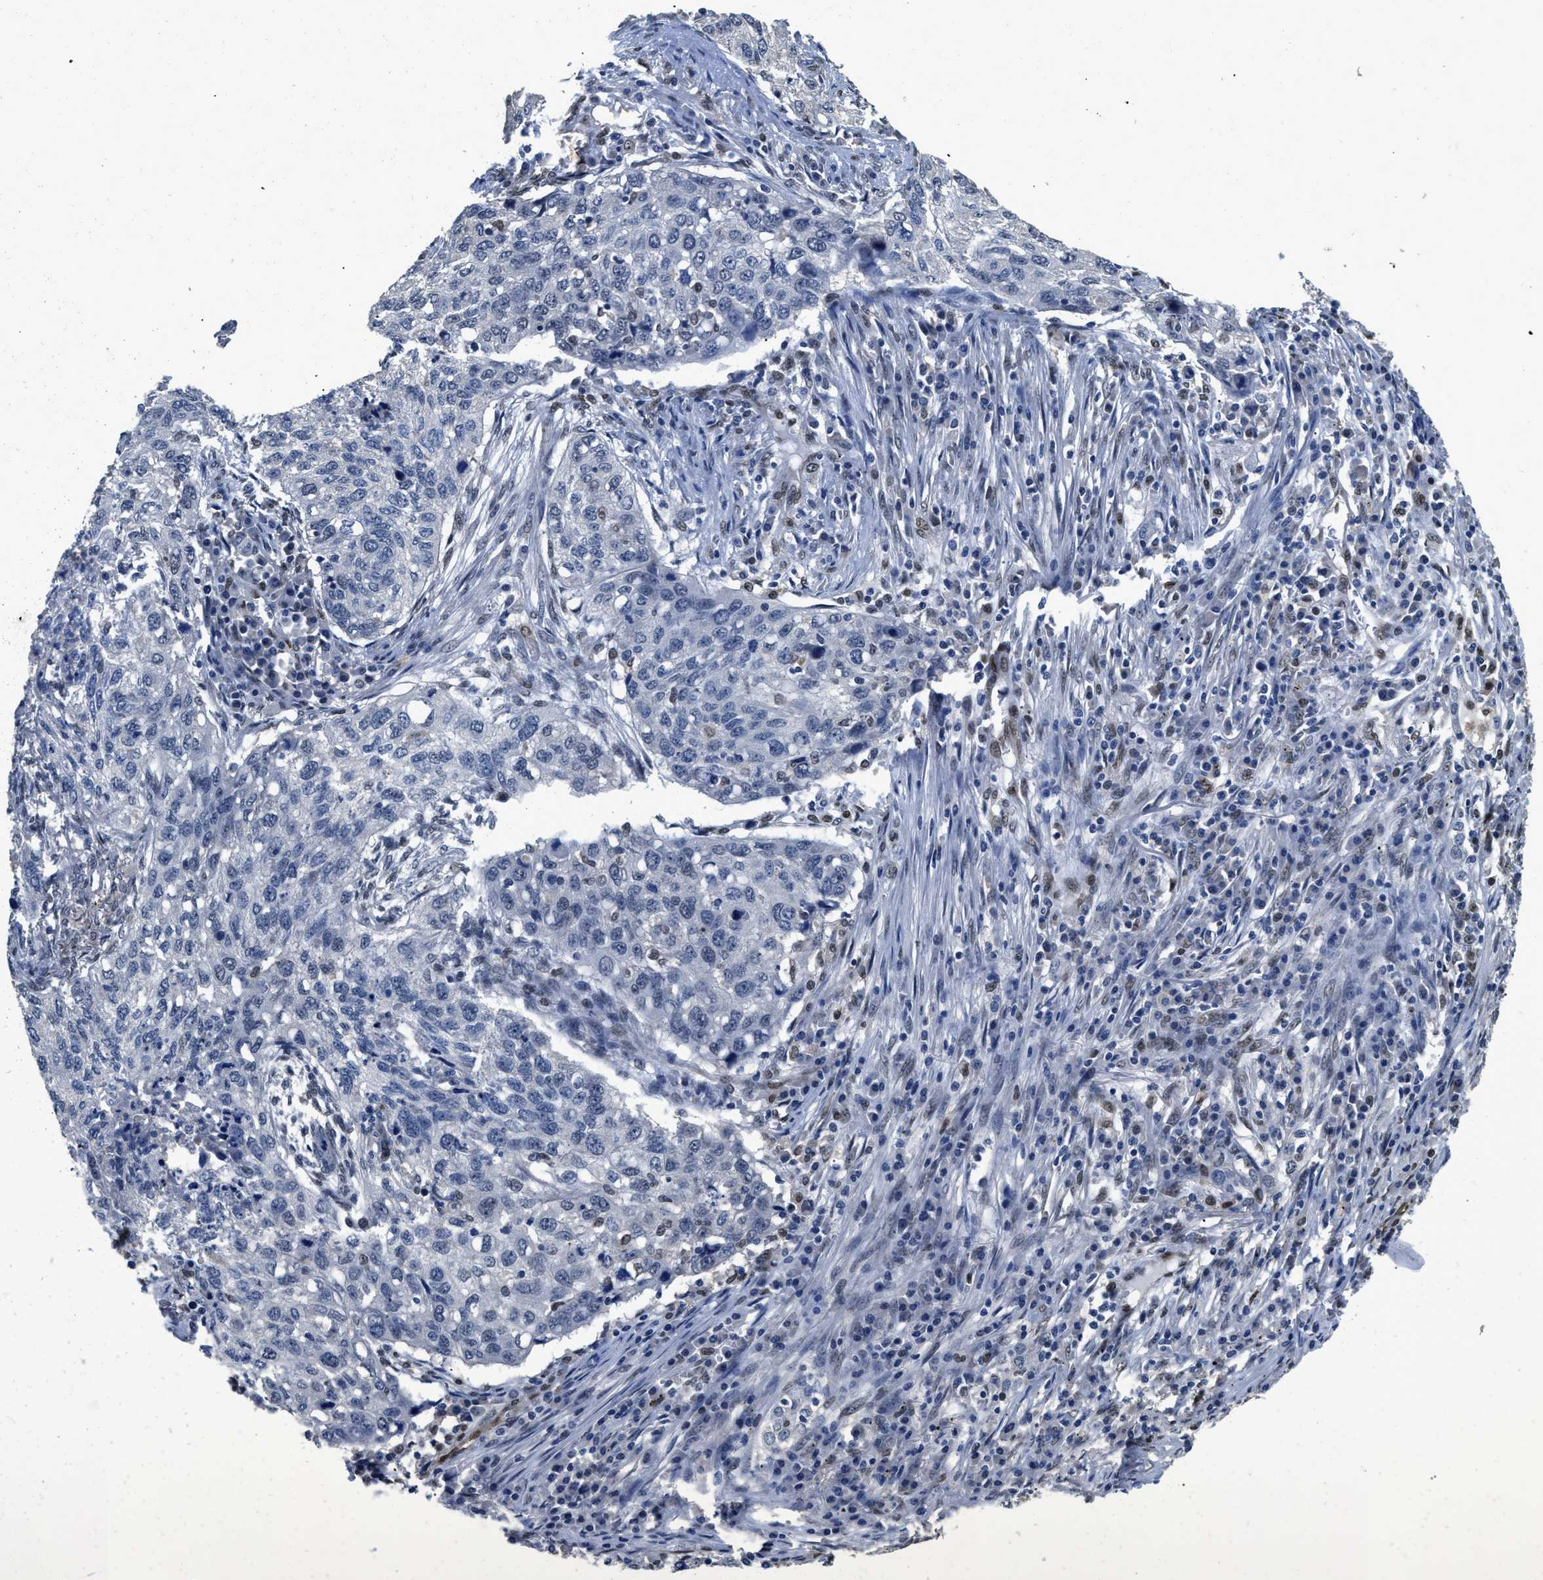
{"staining": {"intensity": "negative", "quantity": "none", "location": "none"}, "tissue": "lung cancer", "cell_type": "Tumor cells", "image_type": "cancer", "snomed": [{"axis": "morphology", "description": "Squamous cell carcinoma, NOS"}, {"axis": "topography", "description": "Lung"}], "caption": "This is an IHC micrograph of lung cancer. There is no expression in tumor cells.", "gene": "QKI", "patient": {"sex": "female", "age": 63}}